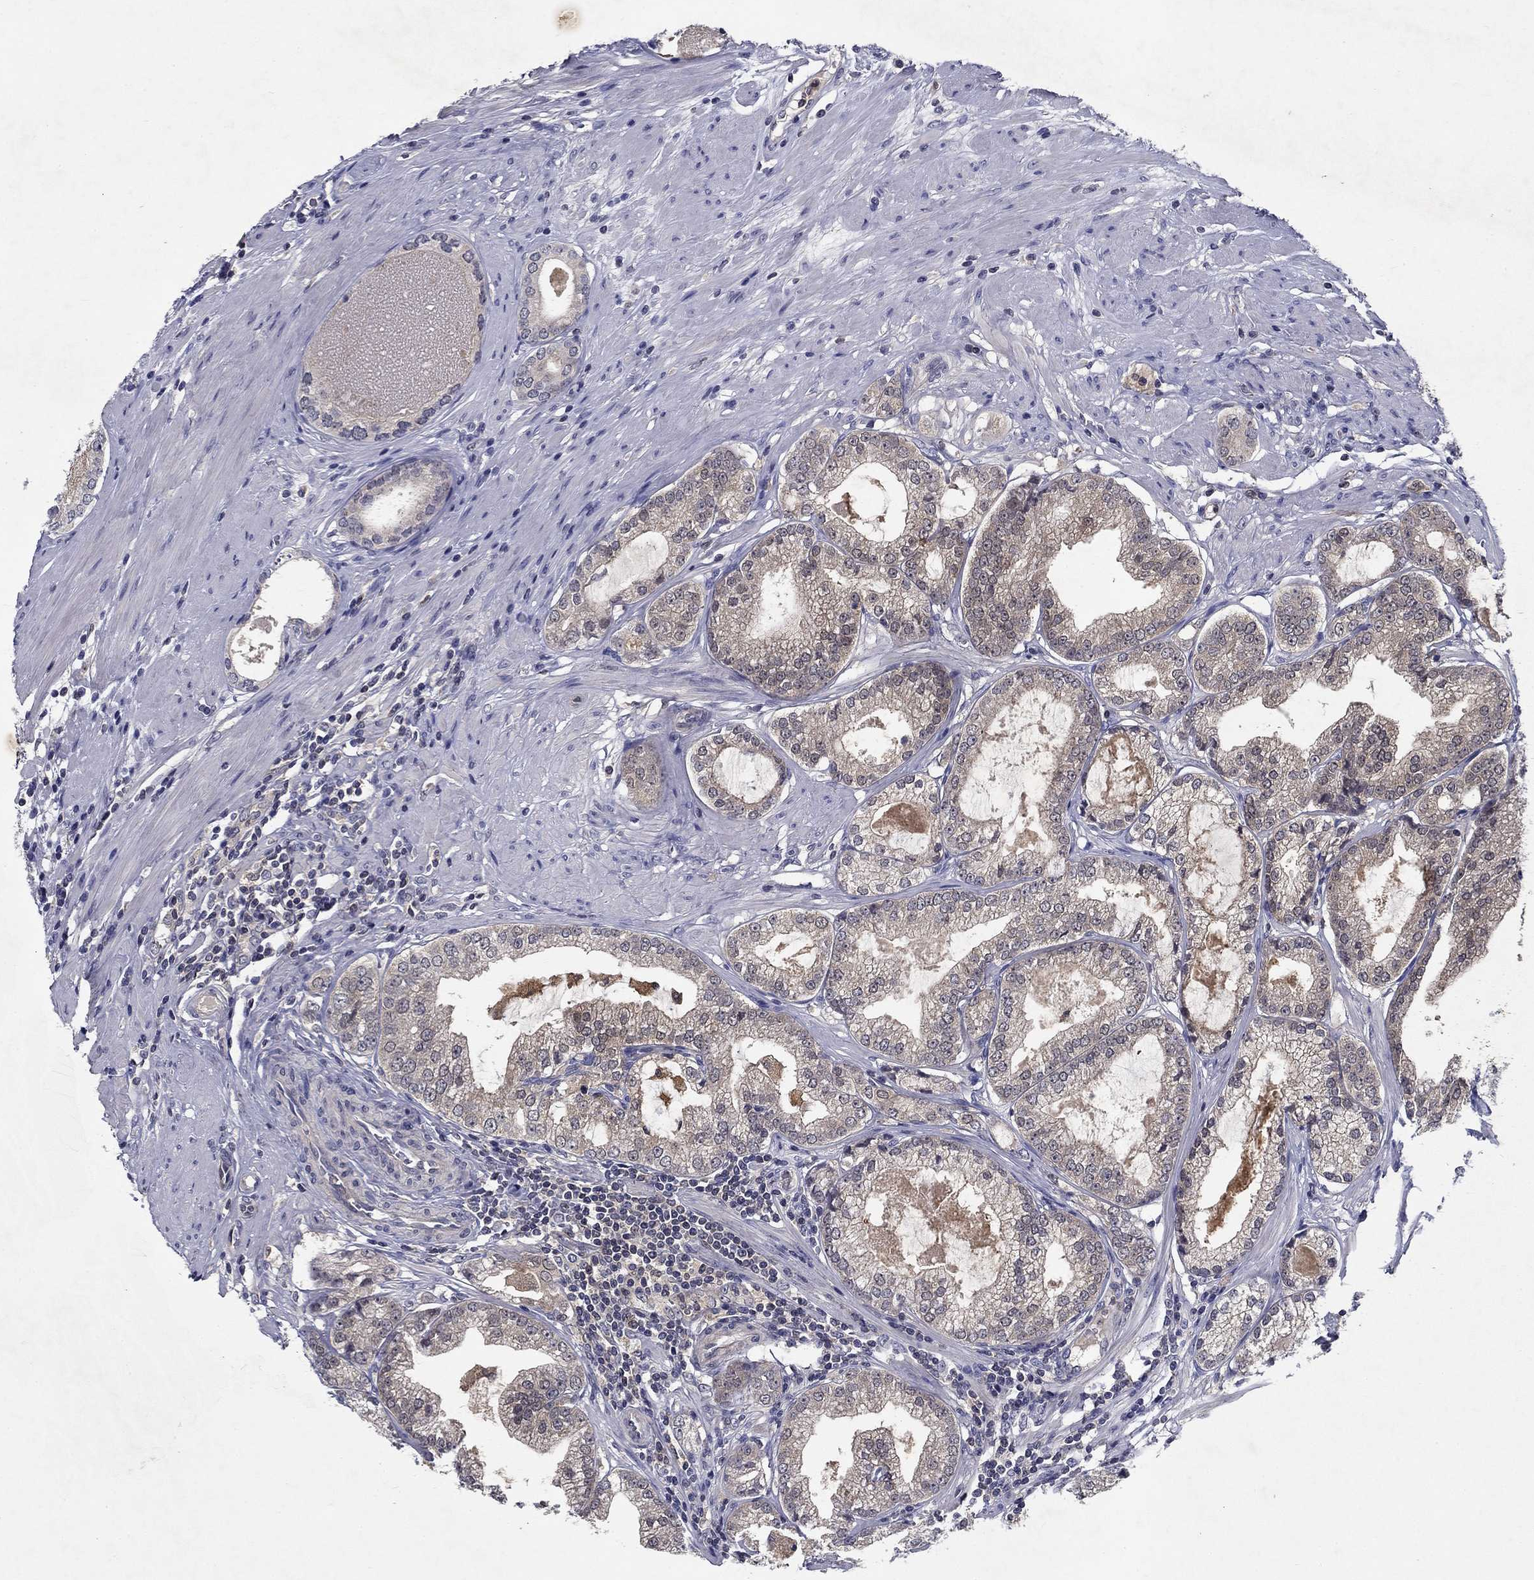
{"staining": {"intensity": "negative", "quantity": "none", "location": "none"}, "tissue": "prostate cancer", "cell_type": "Tumor cells", "image_type": "cancer", "snomed": [{"axis": "morphology", "description": "Adenocarcinoma, High grade"}, {"axis": "topography", "description": "Prostate and seminal vesicle, NOS"}], "caption": "Tumor cells are negative for brown protein staining in adenocarcinoma (high-grade) (prostate).", "gene": "GLTP", "patient": {"sex": "male", "age": 62}}